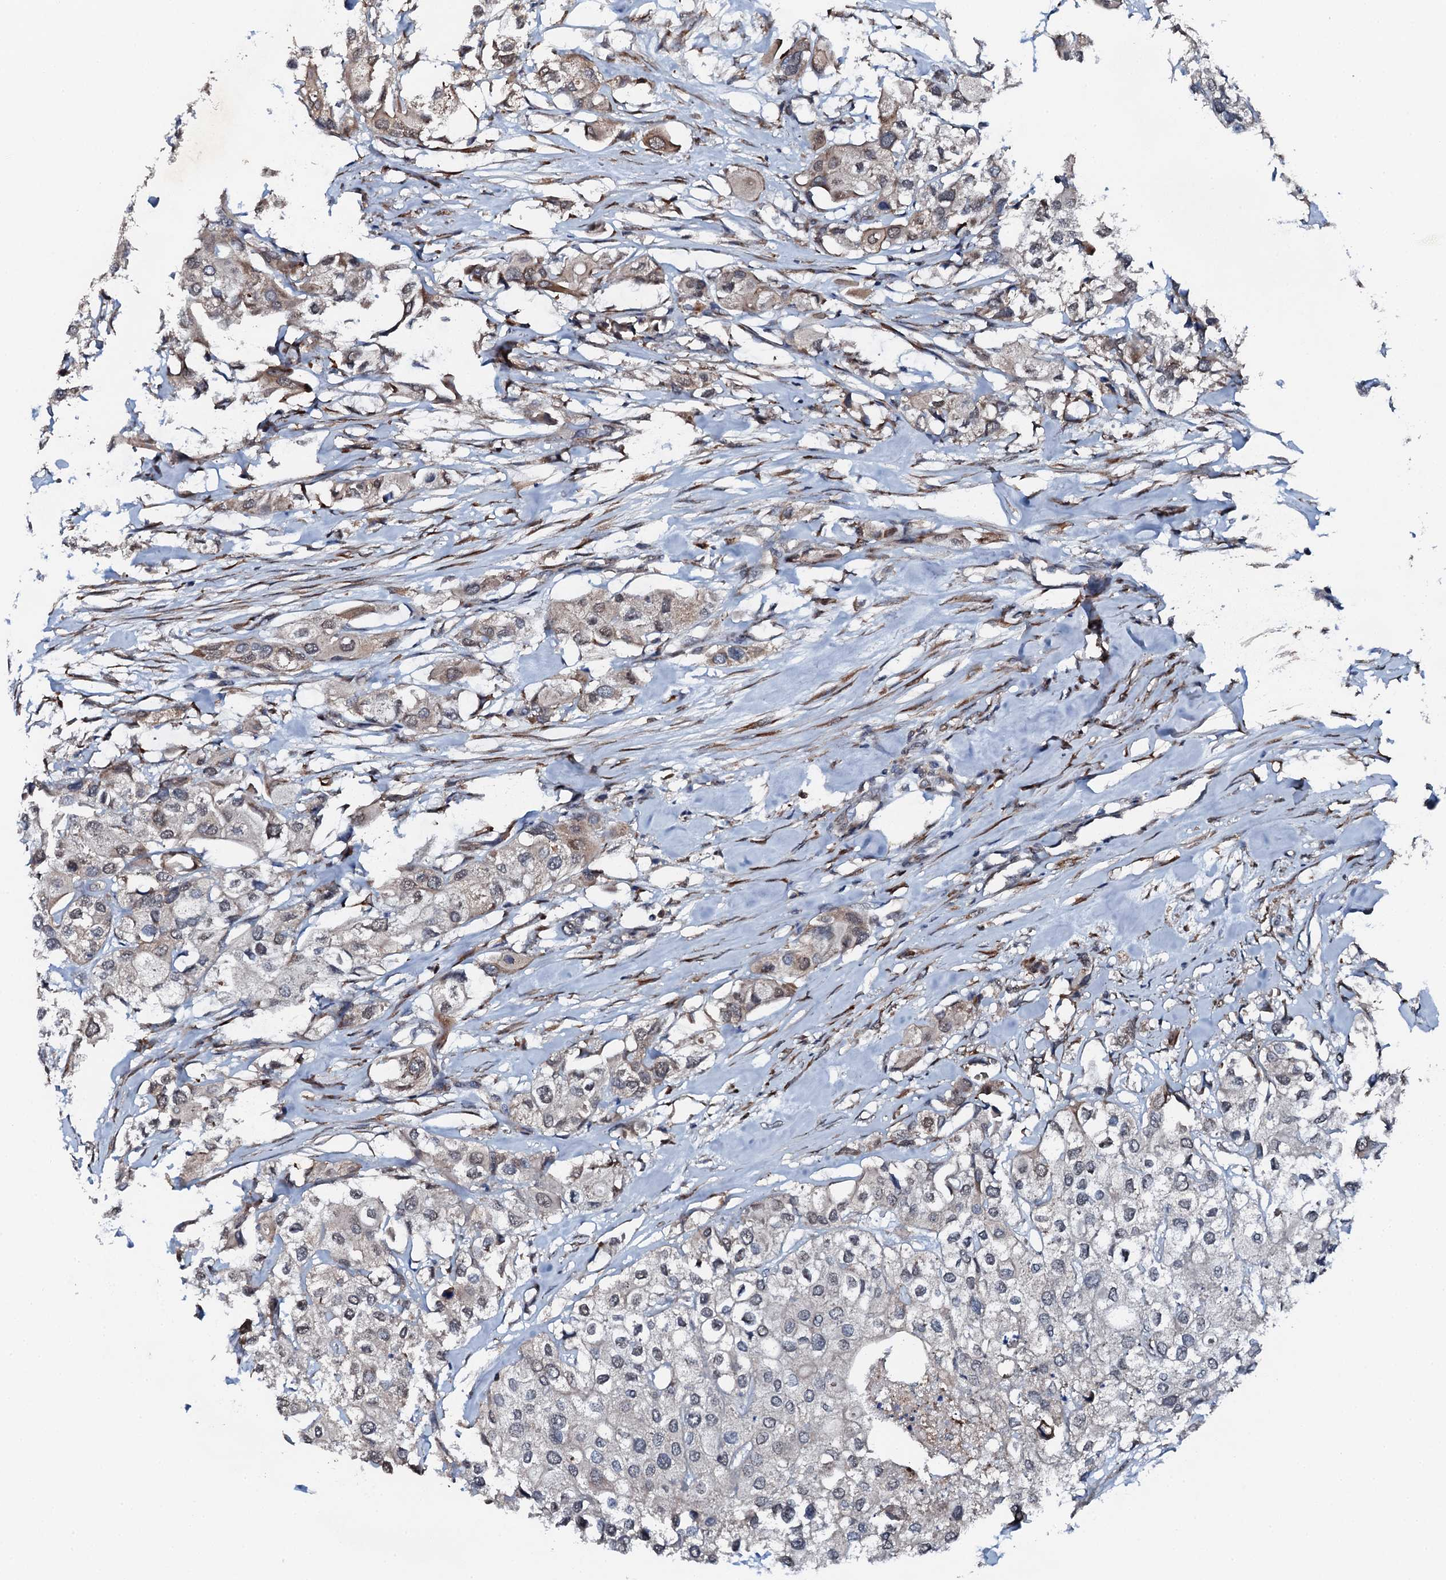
{"staining": {"intensity": "weak", "quantity": "25%-75%", "location": "cytoplasmic/membranous"}, "tissue": "urothelial cancer", "cell_type": "Tumor cells", "image_type": "cancer", "snomed": [{"axis": "morphology", "description": "Urothelial carcinoma, High grade"}, {"axis": "topography", "description": "Urinary bladder"}], "caption": "Immunohistochemistry (DAB (3,3'-diaminobenzidine)) staining of human urothelial cancer displays weak cytoplasmic/membranous protein expression in approximately 25%-75% of tumor cells.", "gene": "EDC4", "patient": {"sex": "male", "age": 64}}